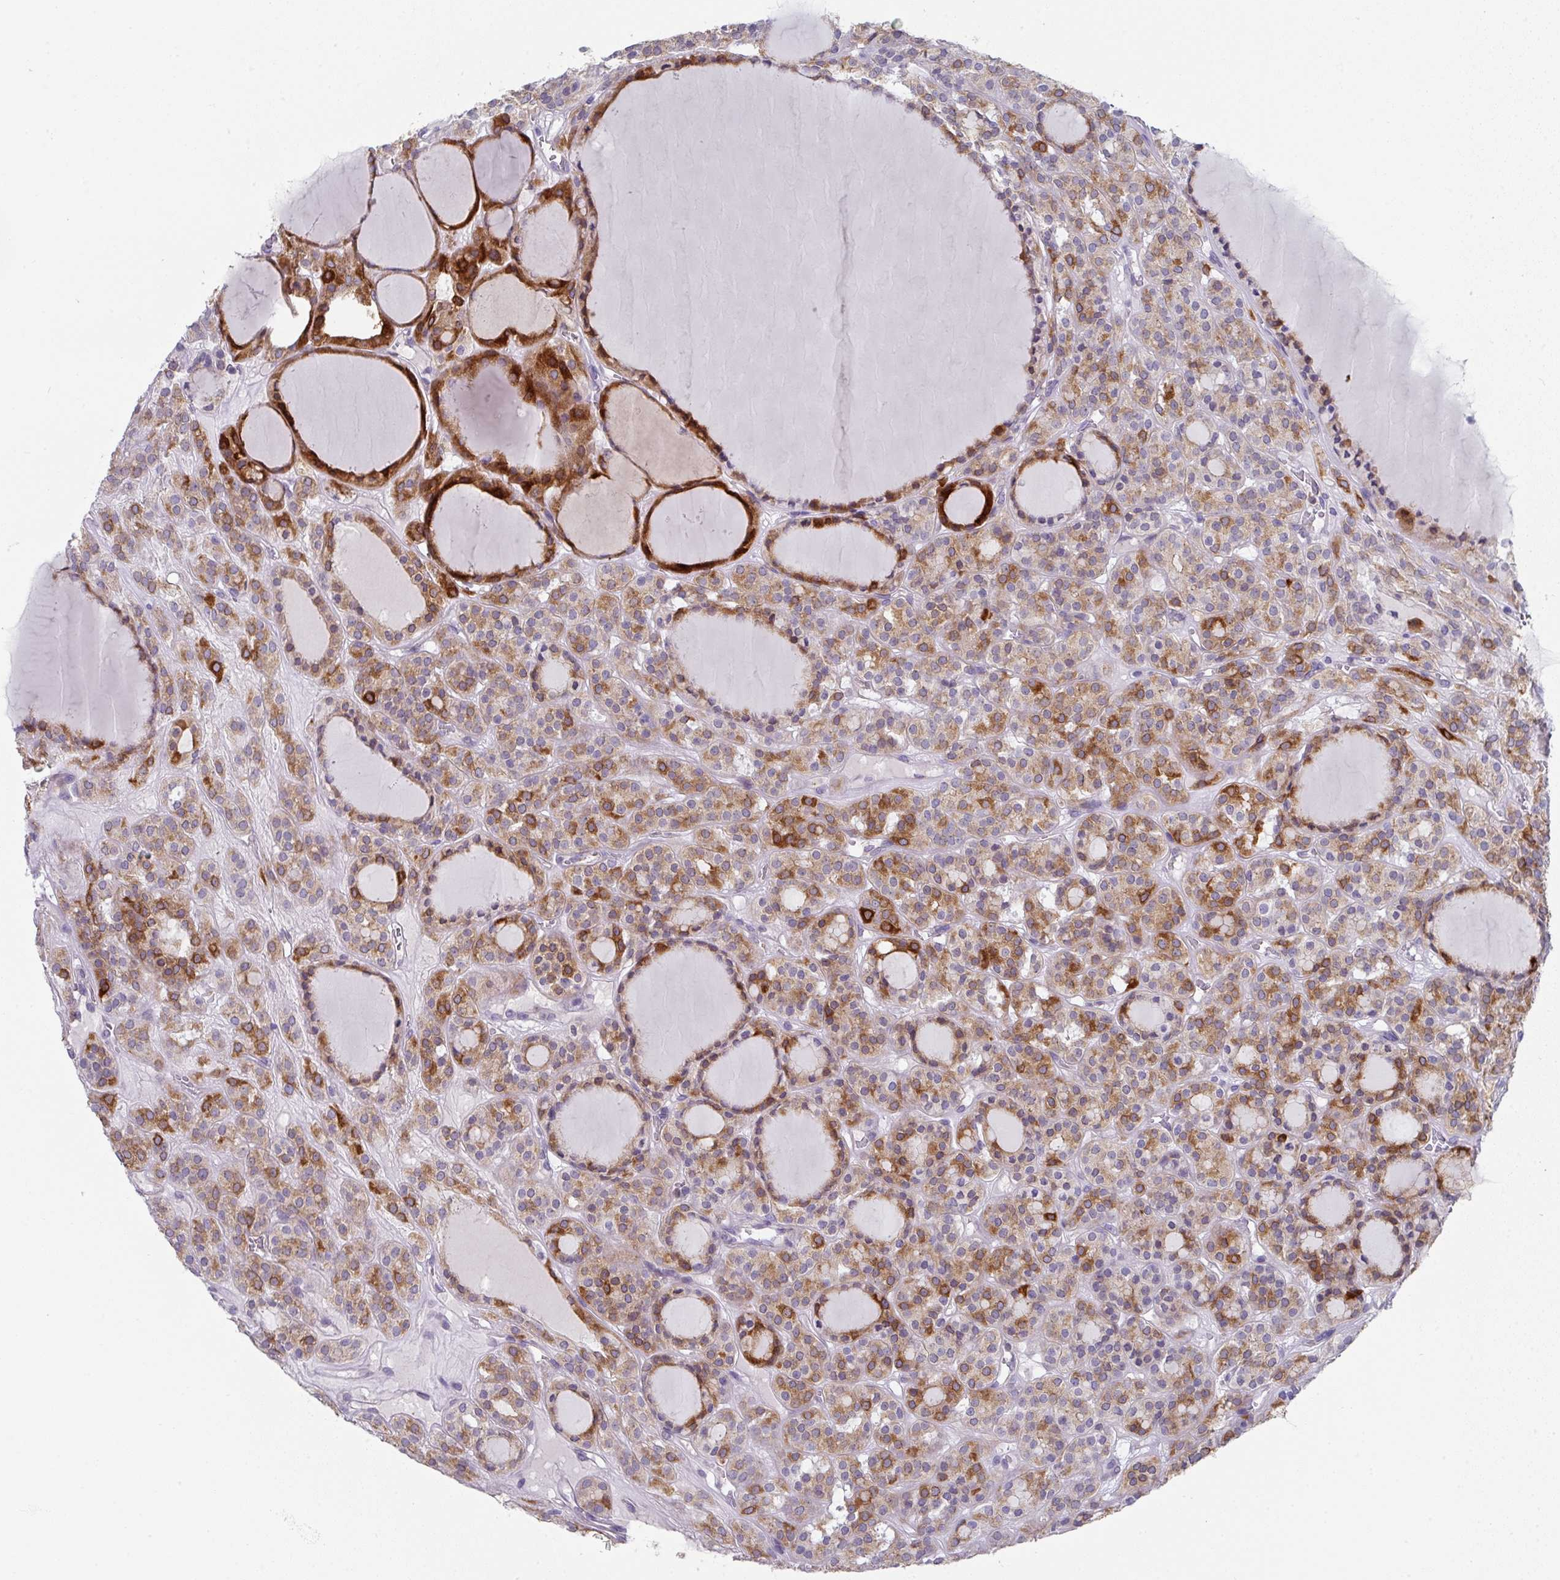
{"staining": {"intensity": "strong", "quantity": "25%-75%", "location": "cytoplasmic/membranous"}, "tissue": "thyroid cancer", "cell_type": "Tumor cells", "image_type": "cancer", "snomed": [{"axis": "morphology", "description": "Follicular adenoma carcinoma, NOS"}, {"axis": "topography", "description": "Thyroid gland"}], "caption": "IHC (DAB) staining of human follicular adenoma carcinoma (thyroid) demonstrates strong cytoplasmic/membranous protein expression in approximately 25%-75% of tumor cells.", "gene": "DCAF12L2", "patient": {"sex": "female", "age": 63}}